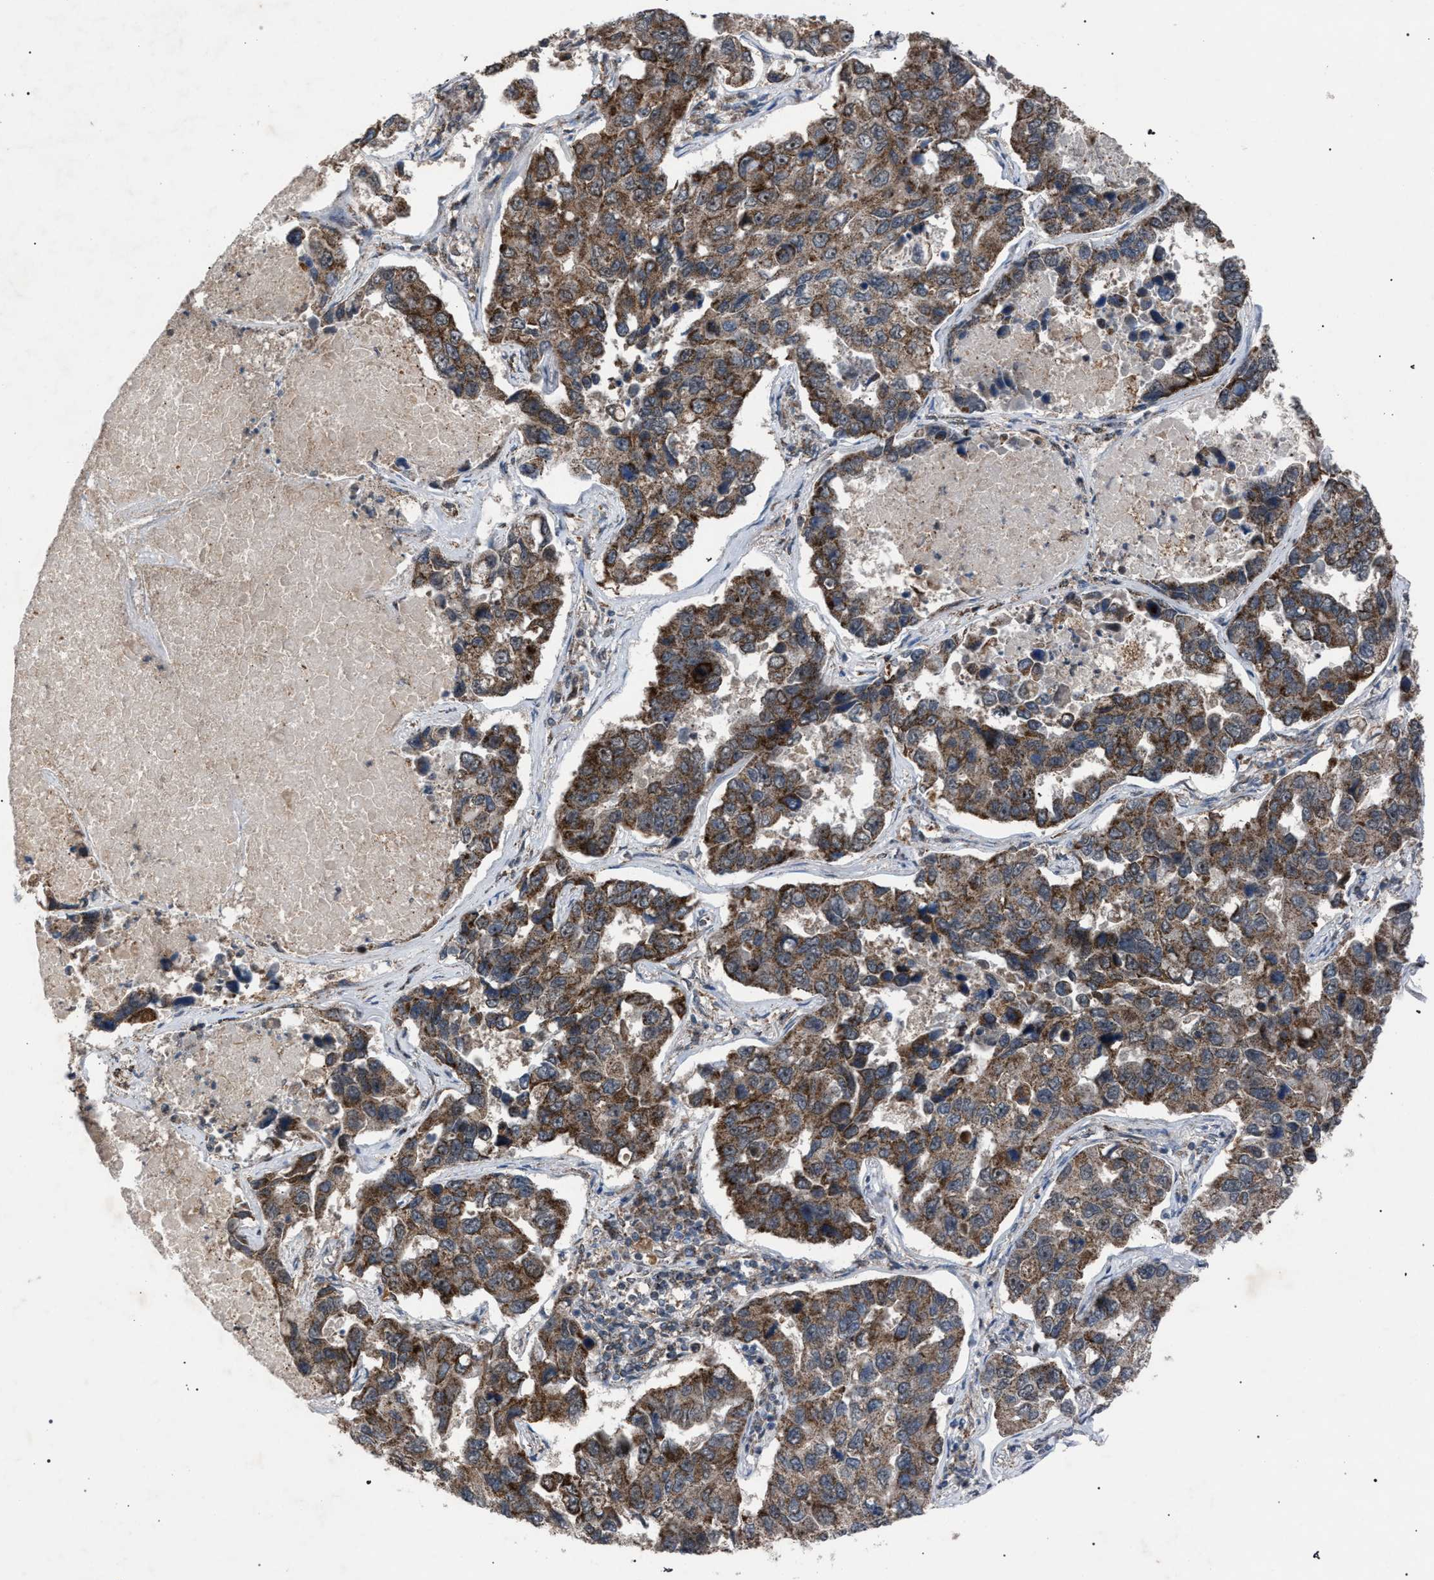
{"staining": {"intensity": "moderate", "quantity": ">75%", "location": "cytoplasmic/membranous"}, "tissue": "lung cancer", "cell_type": "Tumor cells", "image_type": "cancer", "snomed": [{"axis": "morphology", "description": "Adenocarcinoma, NOS"}, {"axis": "topography", "description": "Lung"}], "caption": "Immunohistochemical staining of human adenocarcinoma (lung) shows moderate cytoplasmic/membranous protein positivity in about >75% of tumor cells.", "gene": "HSD17B4", "patient": {"sex": "male", "age": 64}}